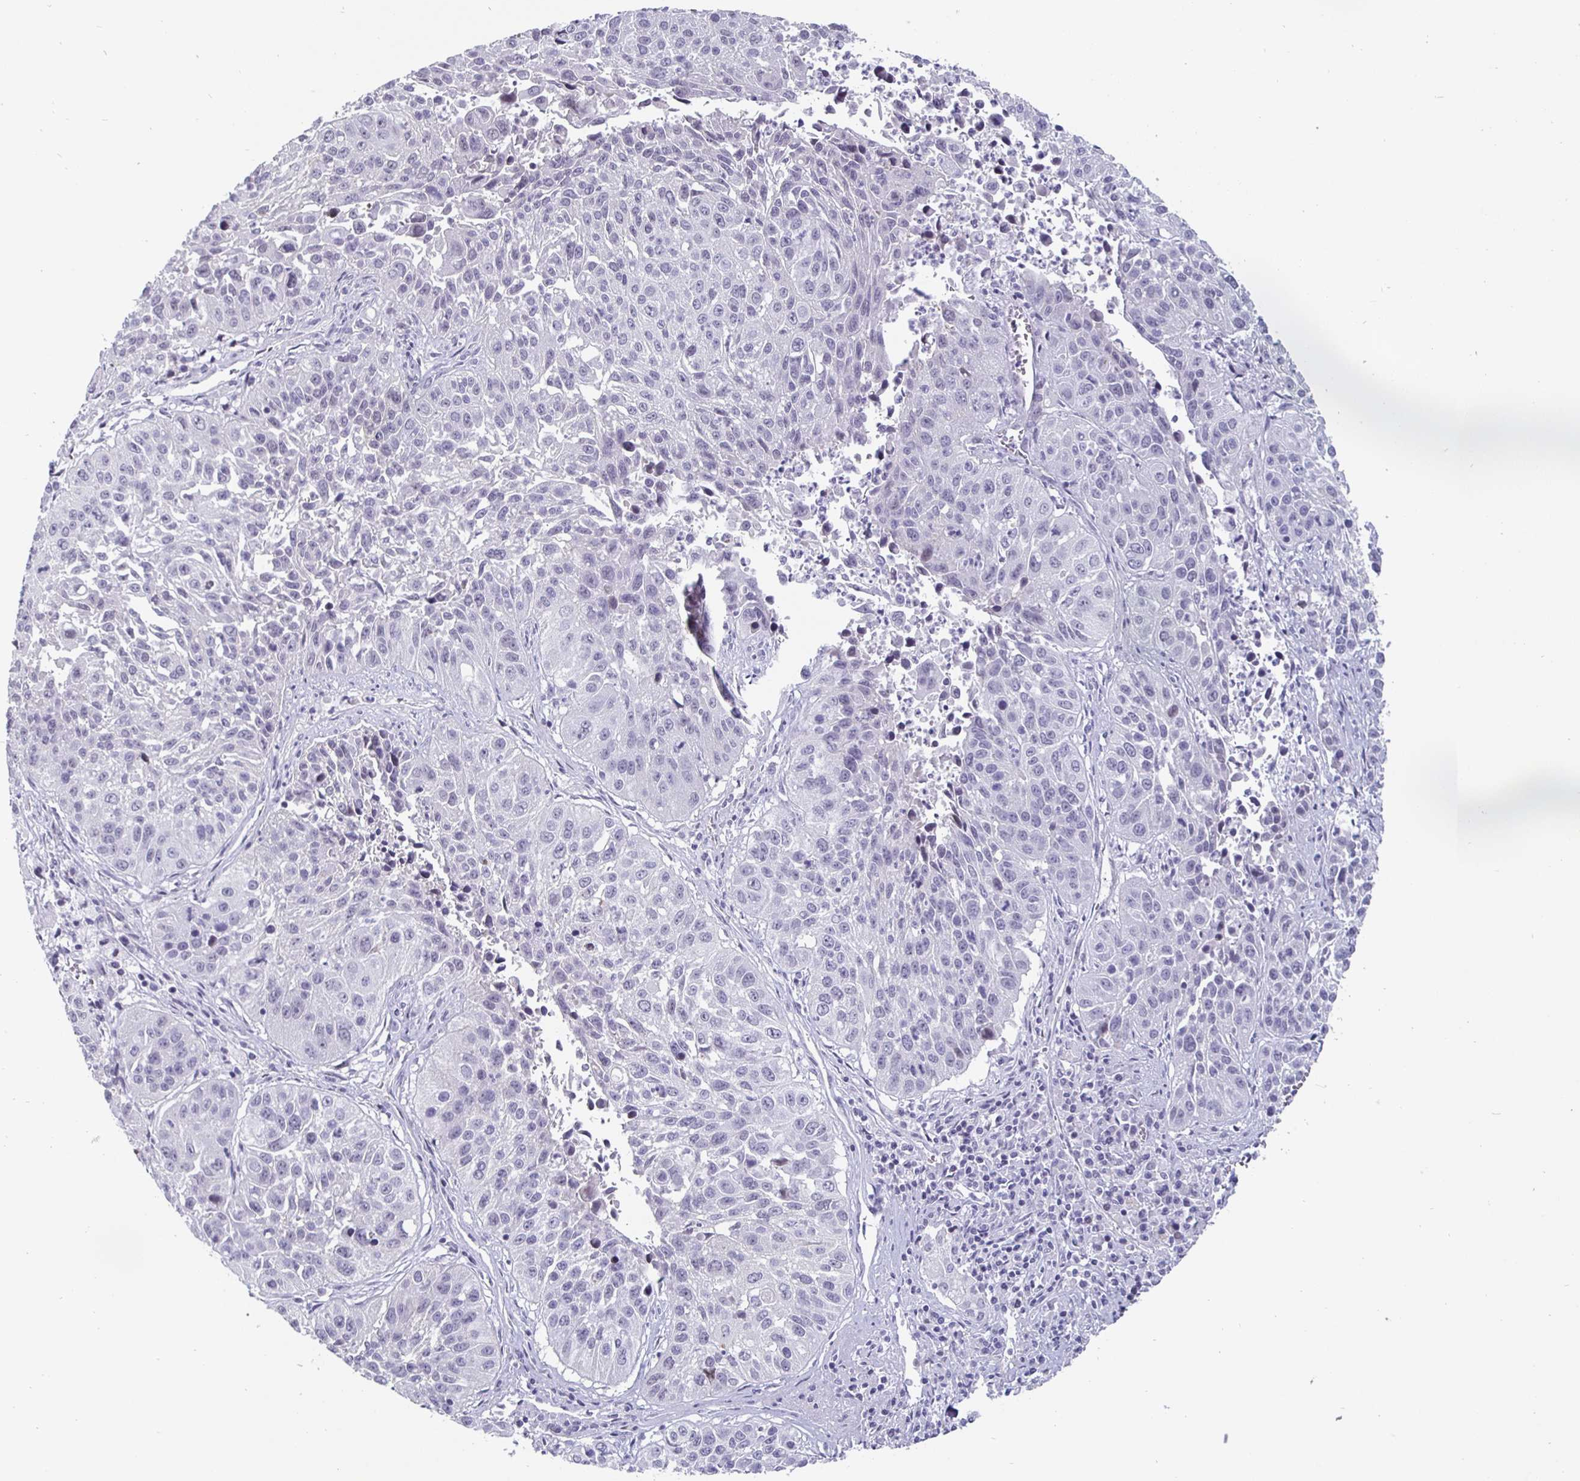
{"staining": {"intensity": "negative", "quantity": "none", "location": "none"}, "tissue": "lung cancer", "cell_type": "Tumor cells", "image_type": "cancer", "snomed": [{"axis": "morphology", "description": "Squamous cell carcinoma, NOS"}, {"axis": "topography", "description": "Lung"}], "caption": "Image shows no protein positivity in tumor cells of squamous cell carcinoma (lung) tissue.", "gene": "OOSP2", "patient": {"sex": "female", "age": 61}}